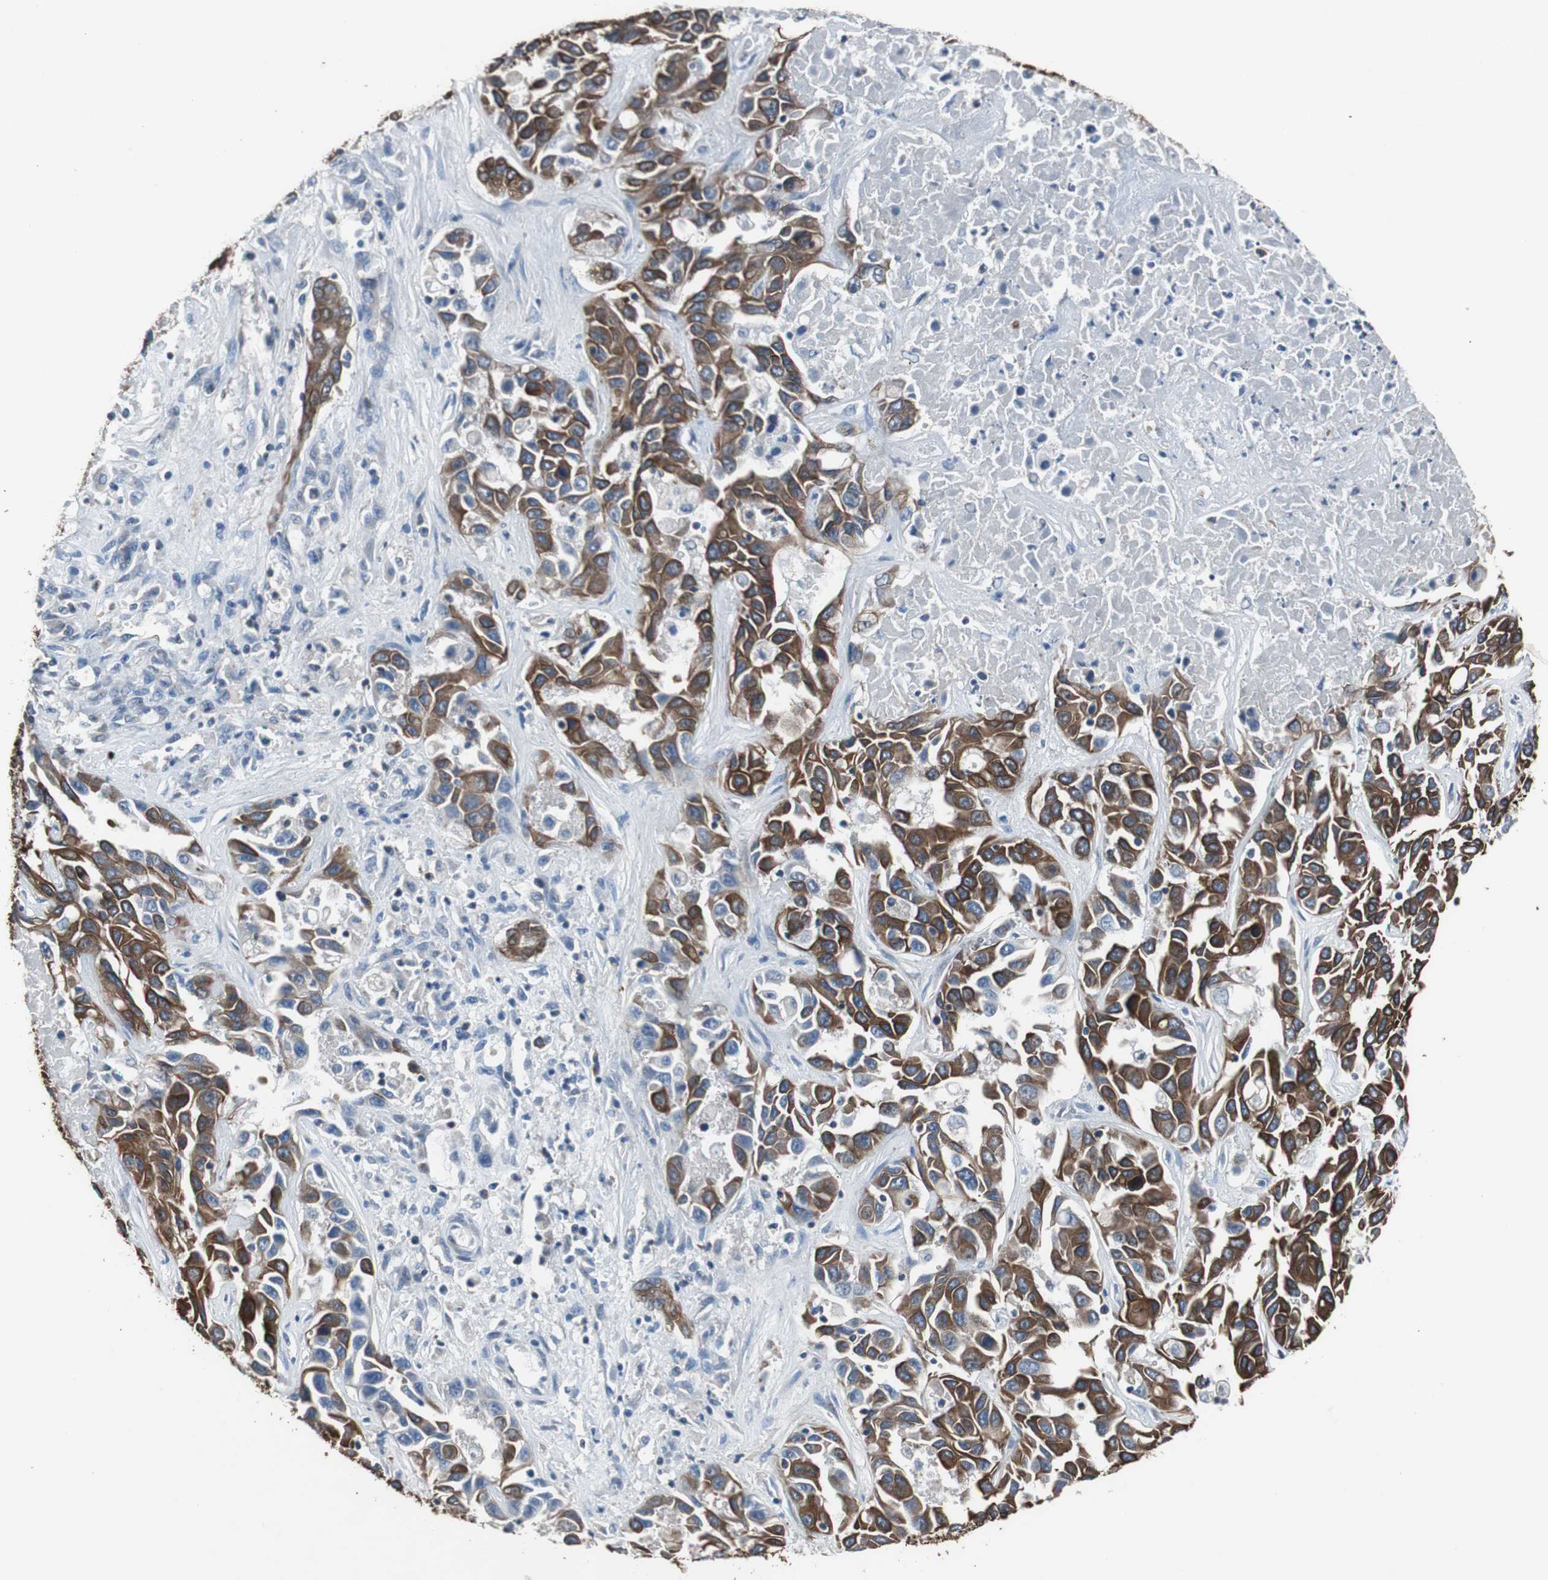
{"staining": {"intensity": "strong", "quantity": ">75%", "location": "cytoplasmic/membranous"}, "tissue": "liver cancer", "cell_type": "Tumor cells", "image_type": "cancer", "snomed": [{"axis": "morphology", "description": "Cholangiocarcinoma"}, {"axis": "topography", "description": "Liver"}], "caption": "Liver cancer stained for a protein displays strong cytoplasmic/membranous positivity in tumor cells.", "gene": "USP10", "patient": {"sex": "female", "age": 52}}